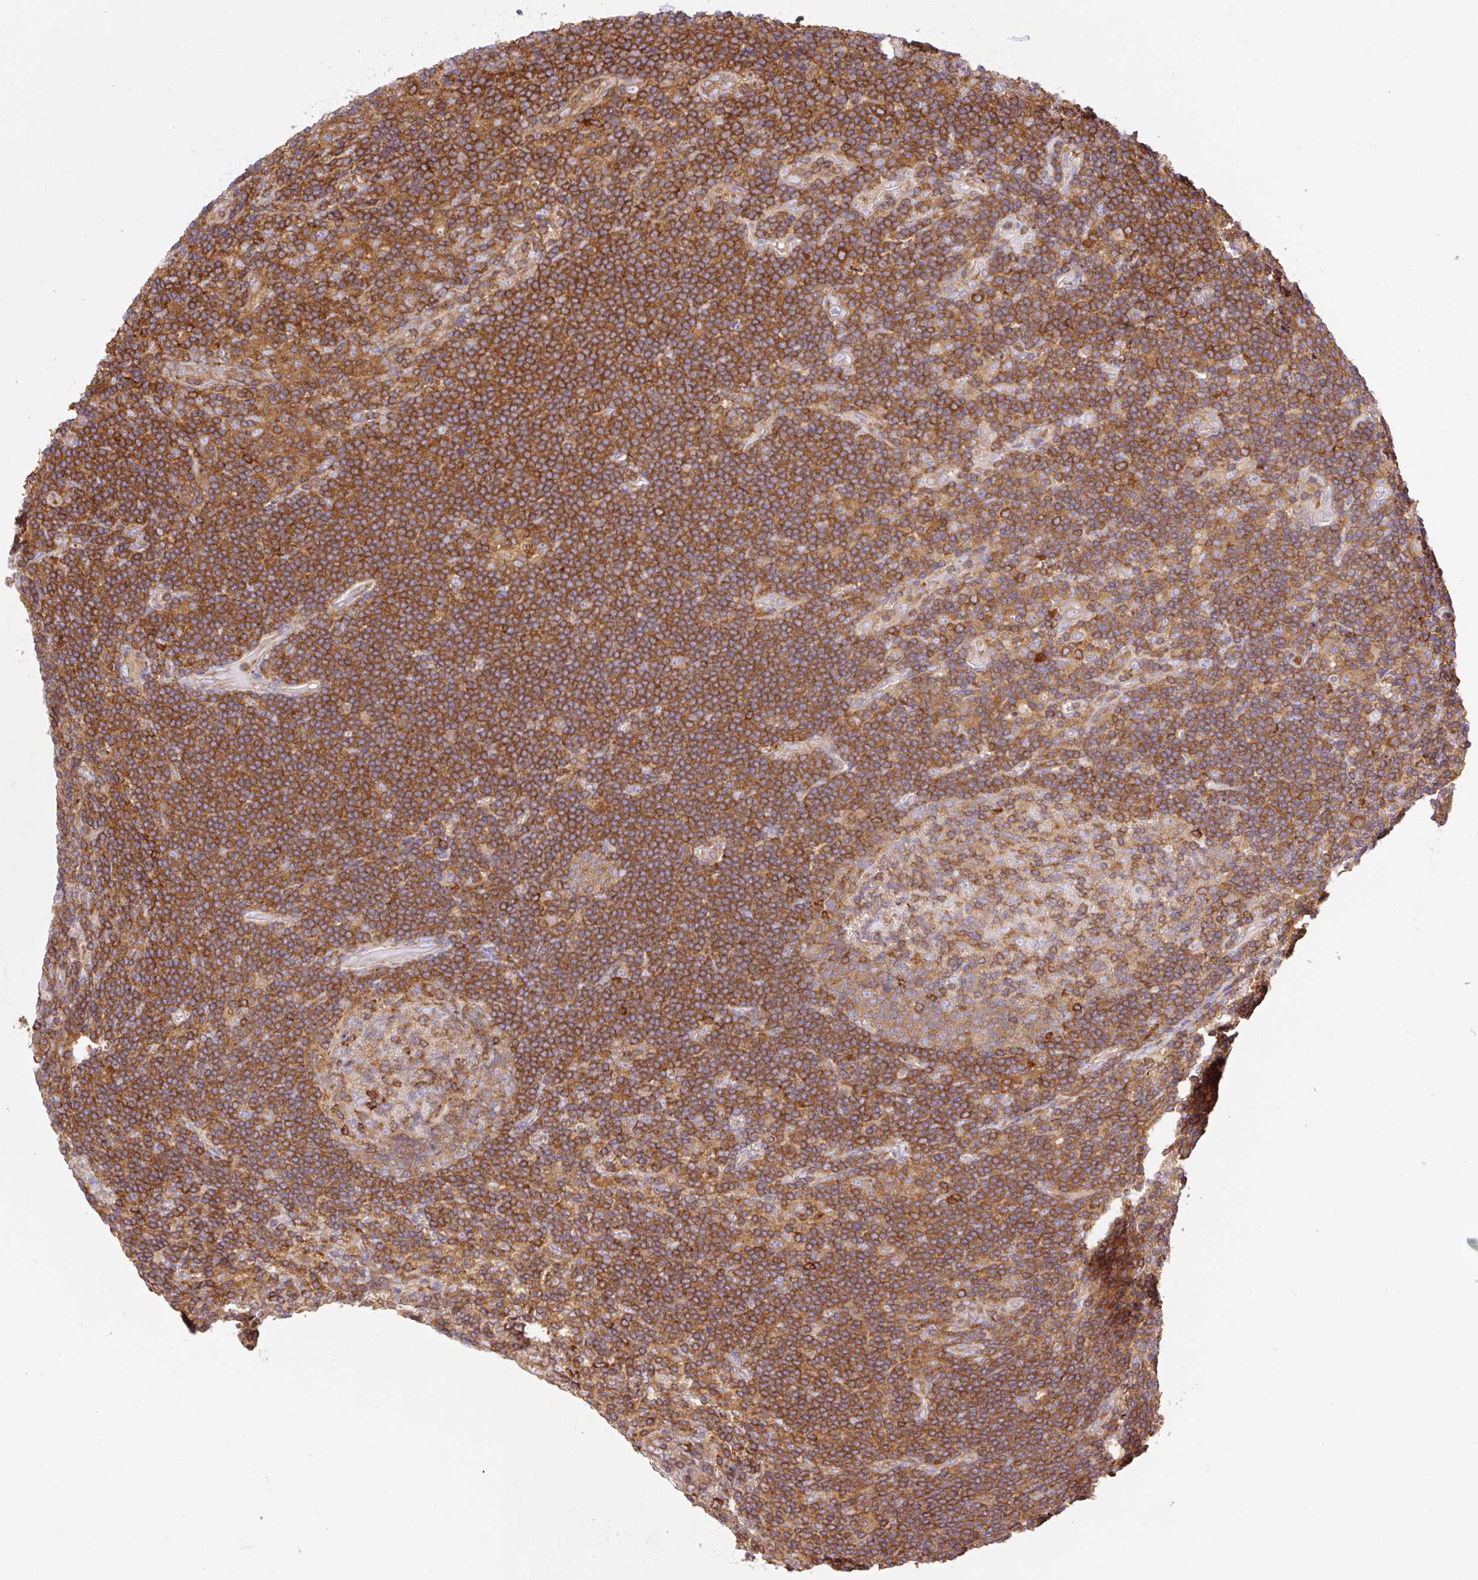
{"staining": {"intensity": "weak", "quantity": "25%-75%", "location": "cytoplasmic/membranous"}, "tissue": "lymphoma", "cell_type": "Tumor cells", "image_type": "cancer", "snomed": [{"axis": "morphology", "description": "Hodgkin's disease, NOS"}, {"axis": "topography", "description": "Lymph node"}], "caption": "Lymphoma stained with a brown dye displays weak cytoplasmic/membranous positive staining in approximately 25%-75% of tumor cells.", "gene": "DNM2", "patient": {"sex": "female", "age": 57}}